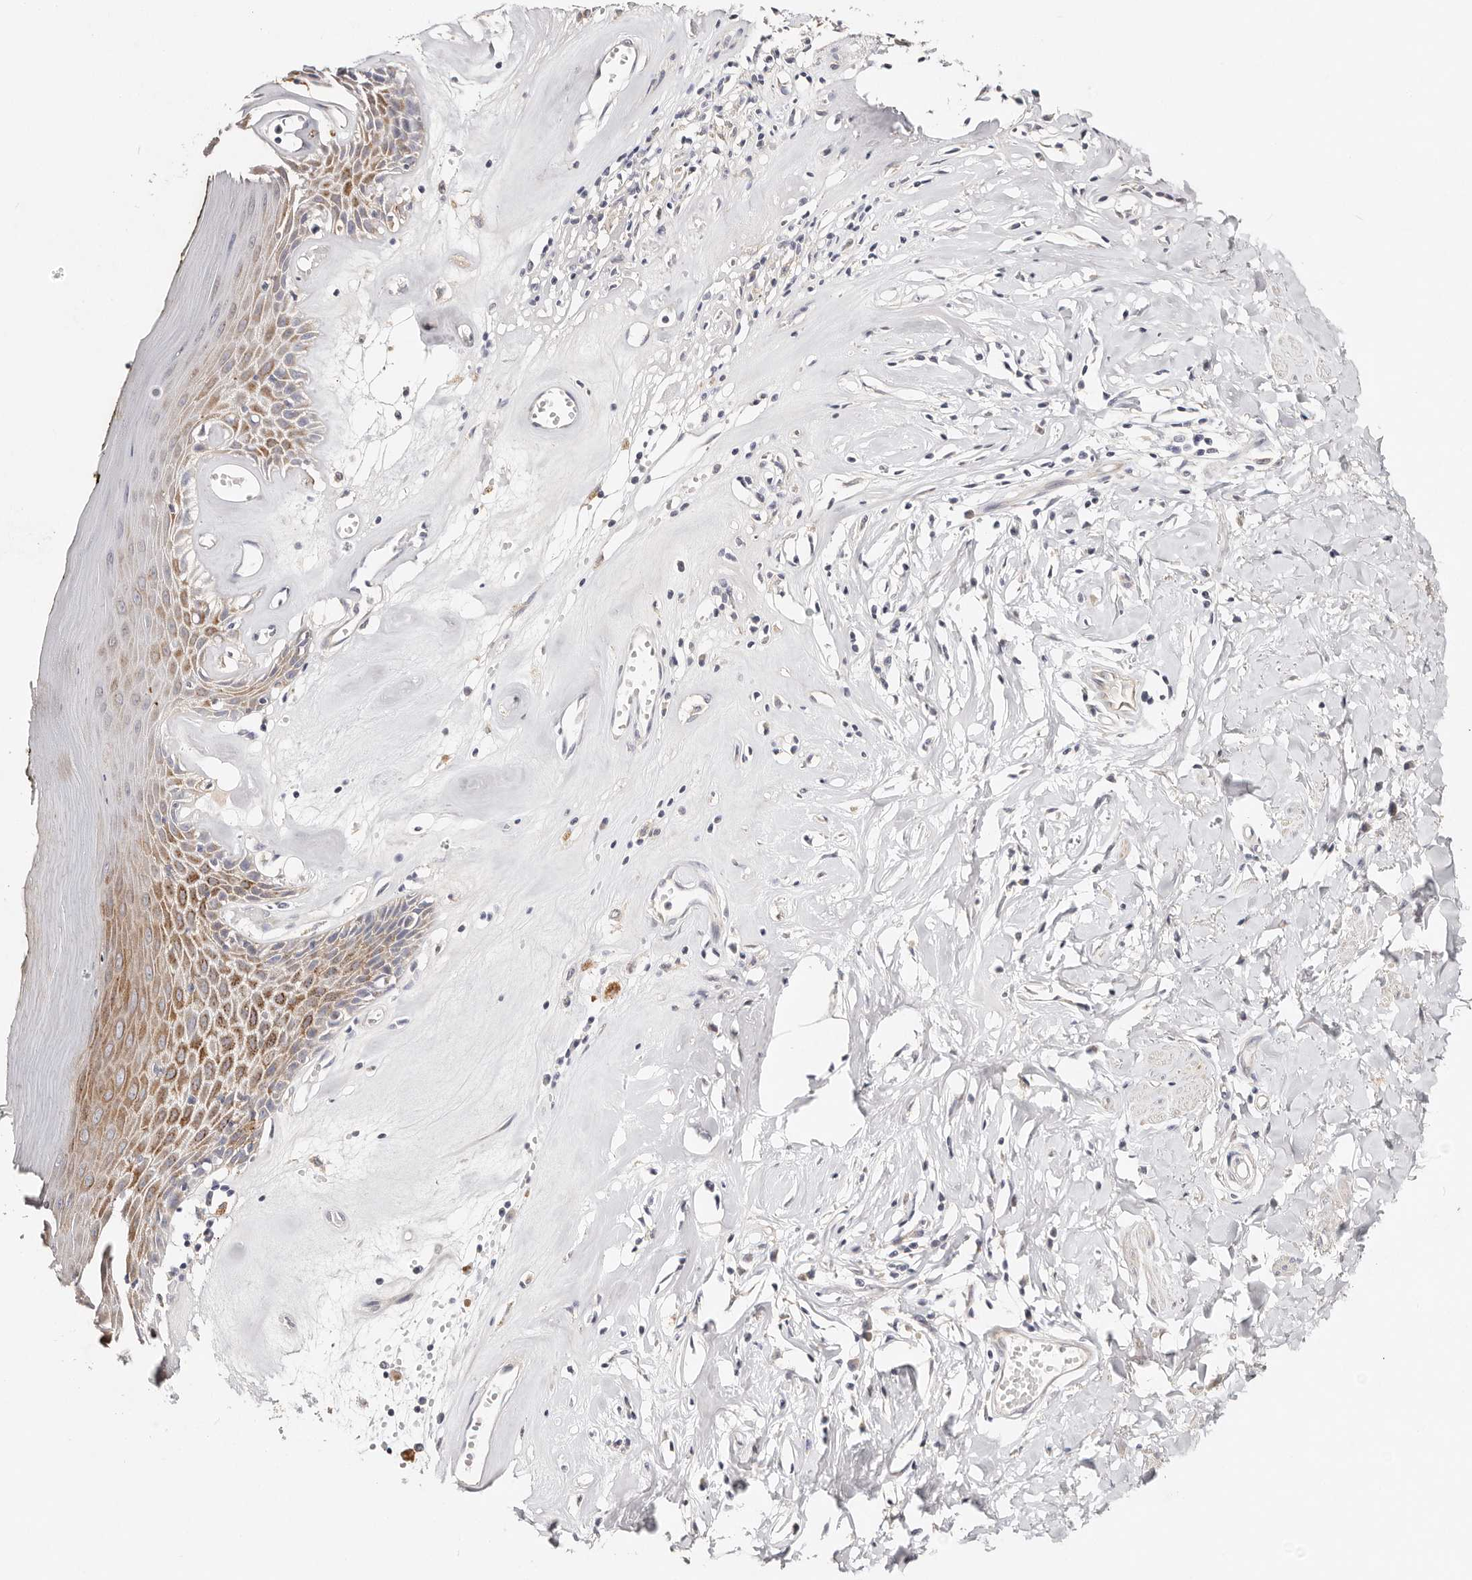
{"staining": {"intensity": "strong", "quantity": ">75%", "location": "cytoplasmic/membranous"}, "tissue": "skin", "cell_type": "Epidermal cells", "image_type": "normal", "snomed": [{"axis": "morphology", "description": "Normal tissue, NOS"}, {"axis": "morphology", "description": "Inflammation, NOS"}, {"axis": "topography", "description": "Vulva"}], "caption": "The photomicrograph exhibits staining of normal skin, revealing strong cytoplasmic/membranous protein expression (brown color) within epidermal cells. Nuclei are stained in blue.", "gene": "VIPAS39", "patient": {"sex": "female", "age": 84}}